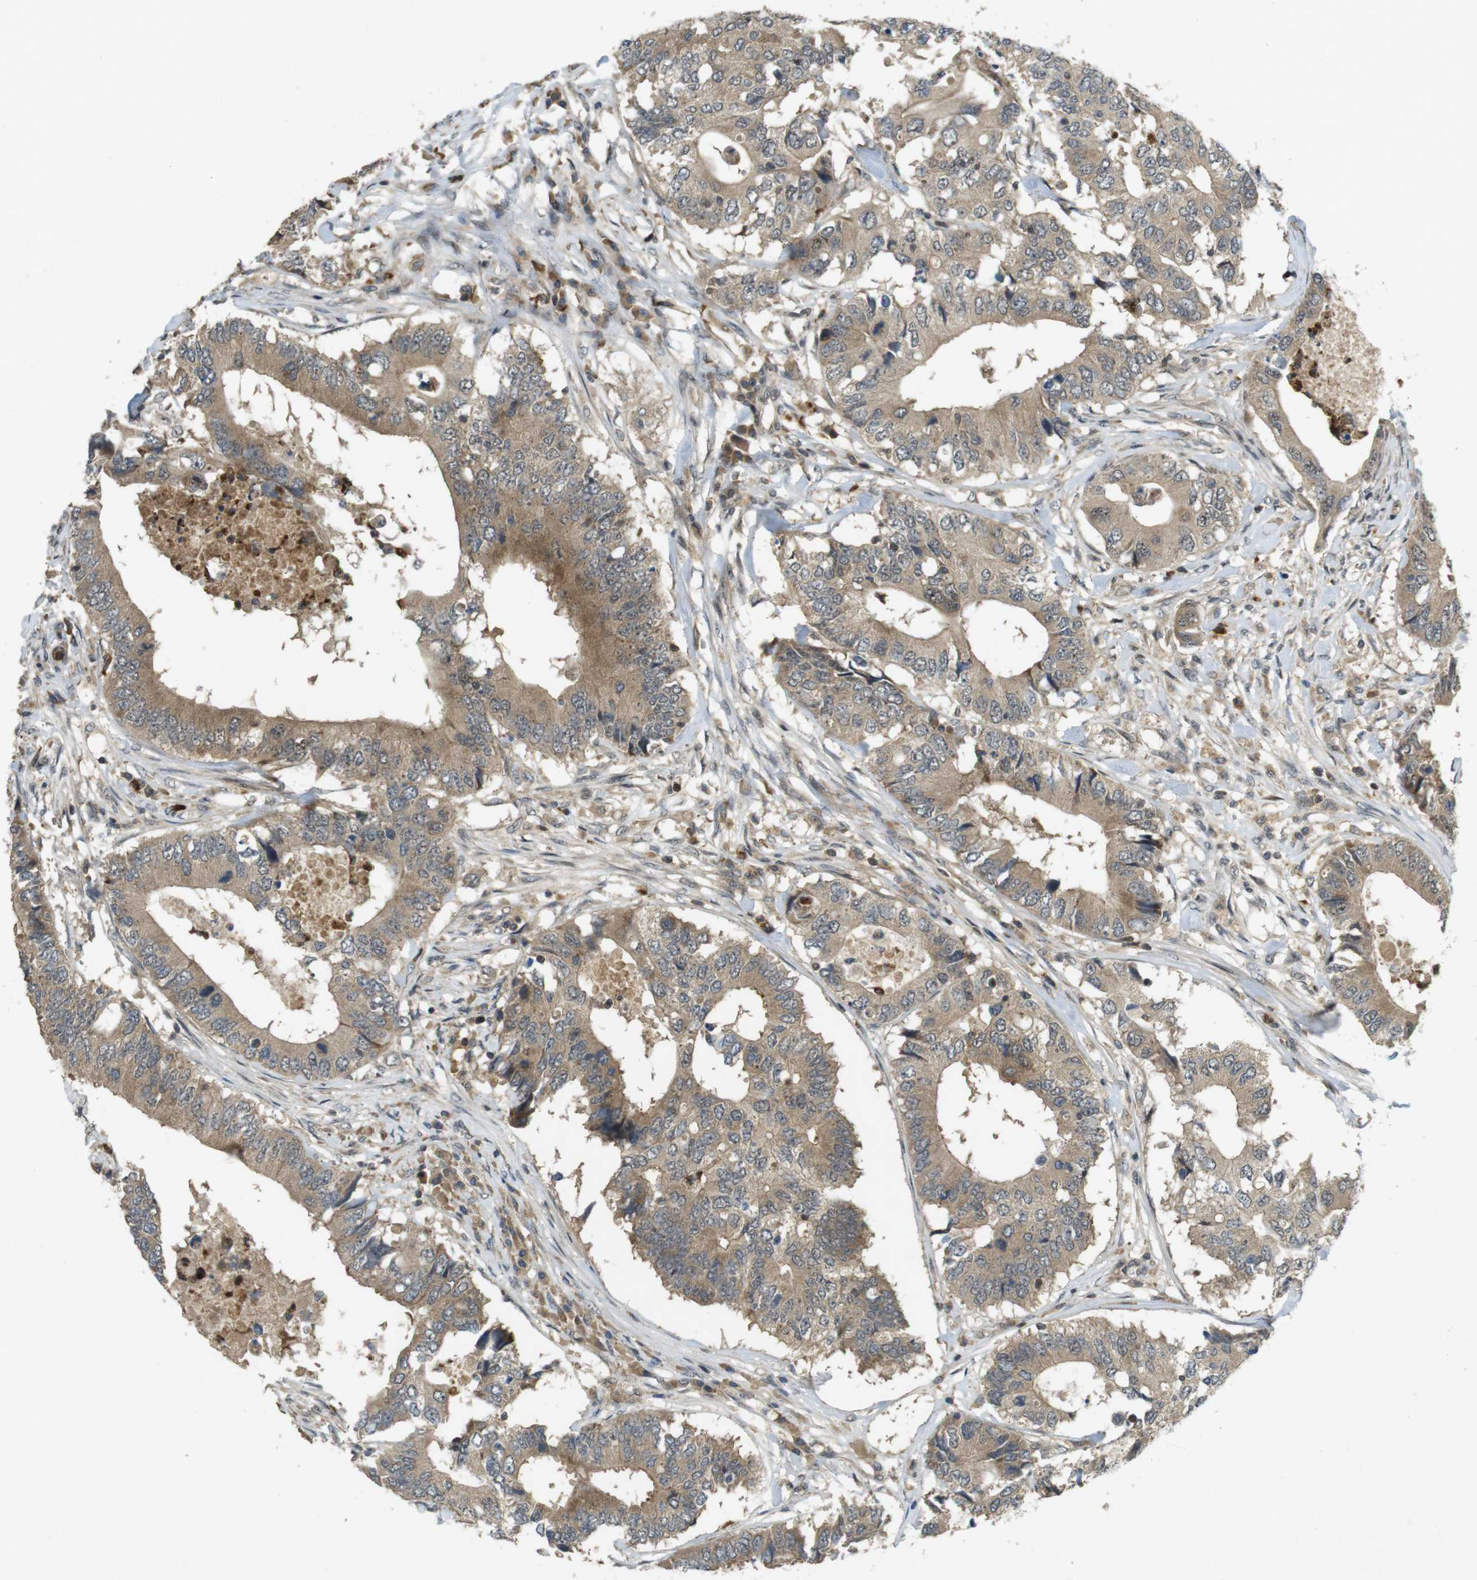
{"staining": {"intensity": "moderate", "quantity": ">75%", "location": "cytoplasmic/membranous"}, "tissue": "colorectal cancer", "cell_type": "Tumor cells", "image_type": "cancer", "snomed": [{"axis": "morphology", "description": "Adenocarcinoma, NOS"}, {"axis": "topography", "description": "Colon"}], "caption": "High-power microscopy captured an IHC micrograph of colorectal cancer, revealing moderate cytoplasmic/membranous positivity in approximately >75% of tumor cells.", "gene": "TMX3", "patient": {"sex": "male", "age": 71}}